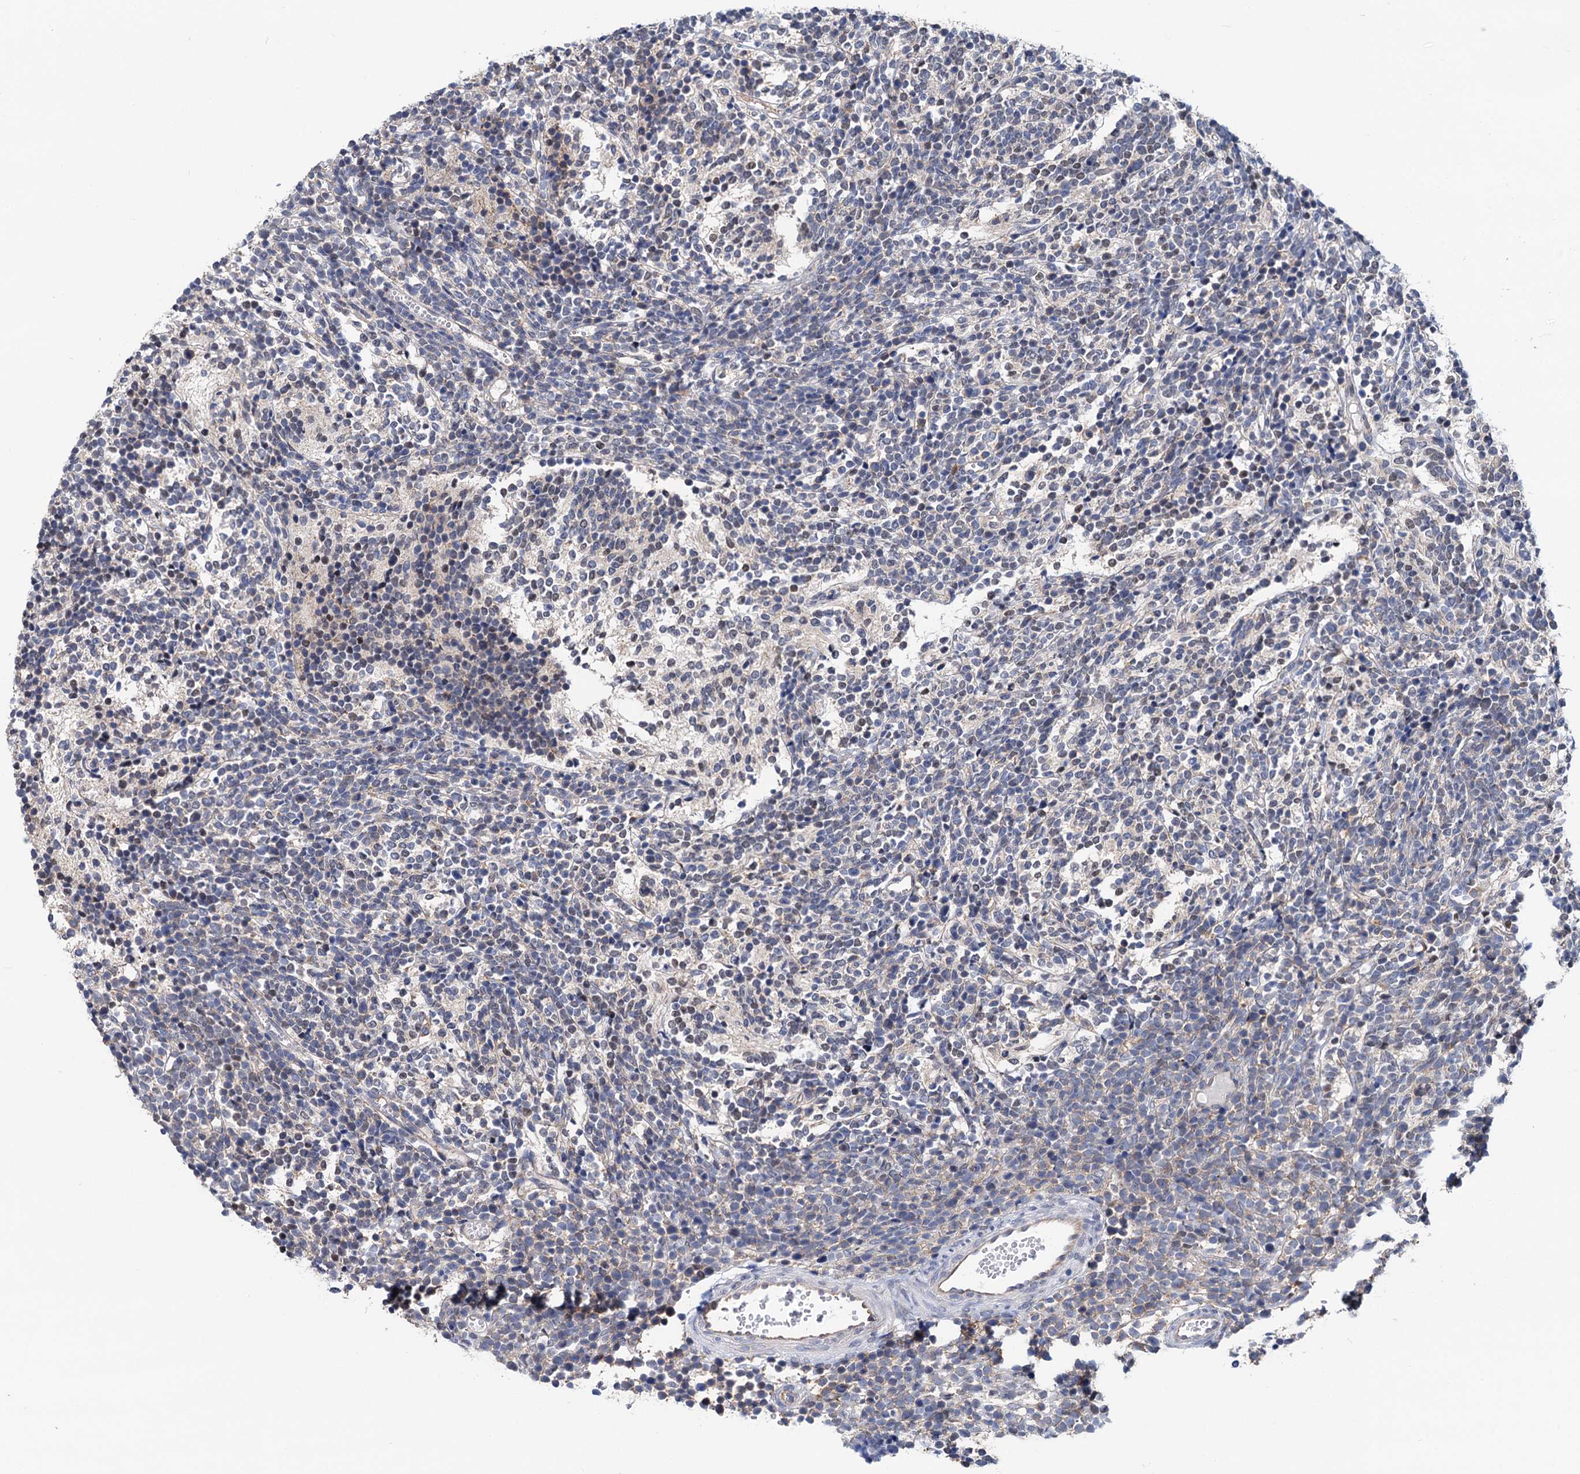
{"staining": {"intensity": "negative", "quantity": "none", "location": "none"}, "tissue": "glioma", "cell_type": "Tumor cells", "image_type": "cancer", "snomed": [{"axis": "morphology", "description": "Glioma, malignant, Low grade"}, {"axis": "topography", "description": "Brain"}], "caption": "This is an immunohistochemistry micrograph of human malignant glioma (low-grade). There is no expression in tumor cells.", "gene": "ZNRD2", "patient": {"sex": "female", "age": 1}}